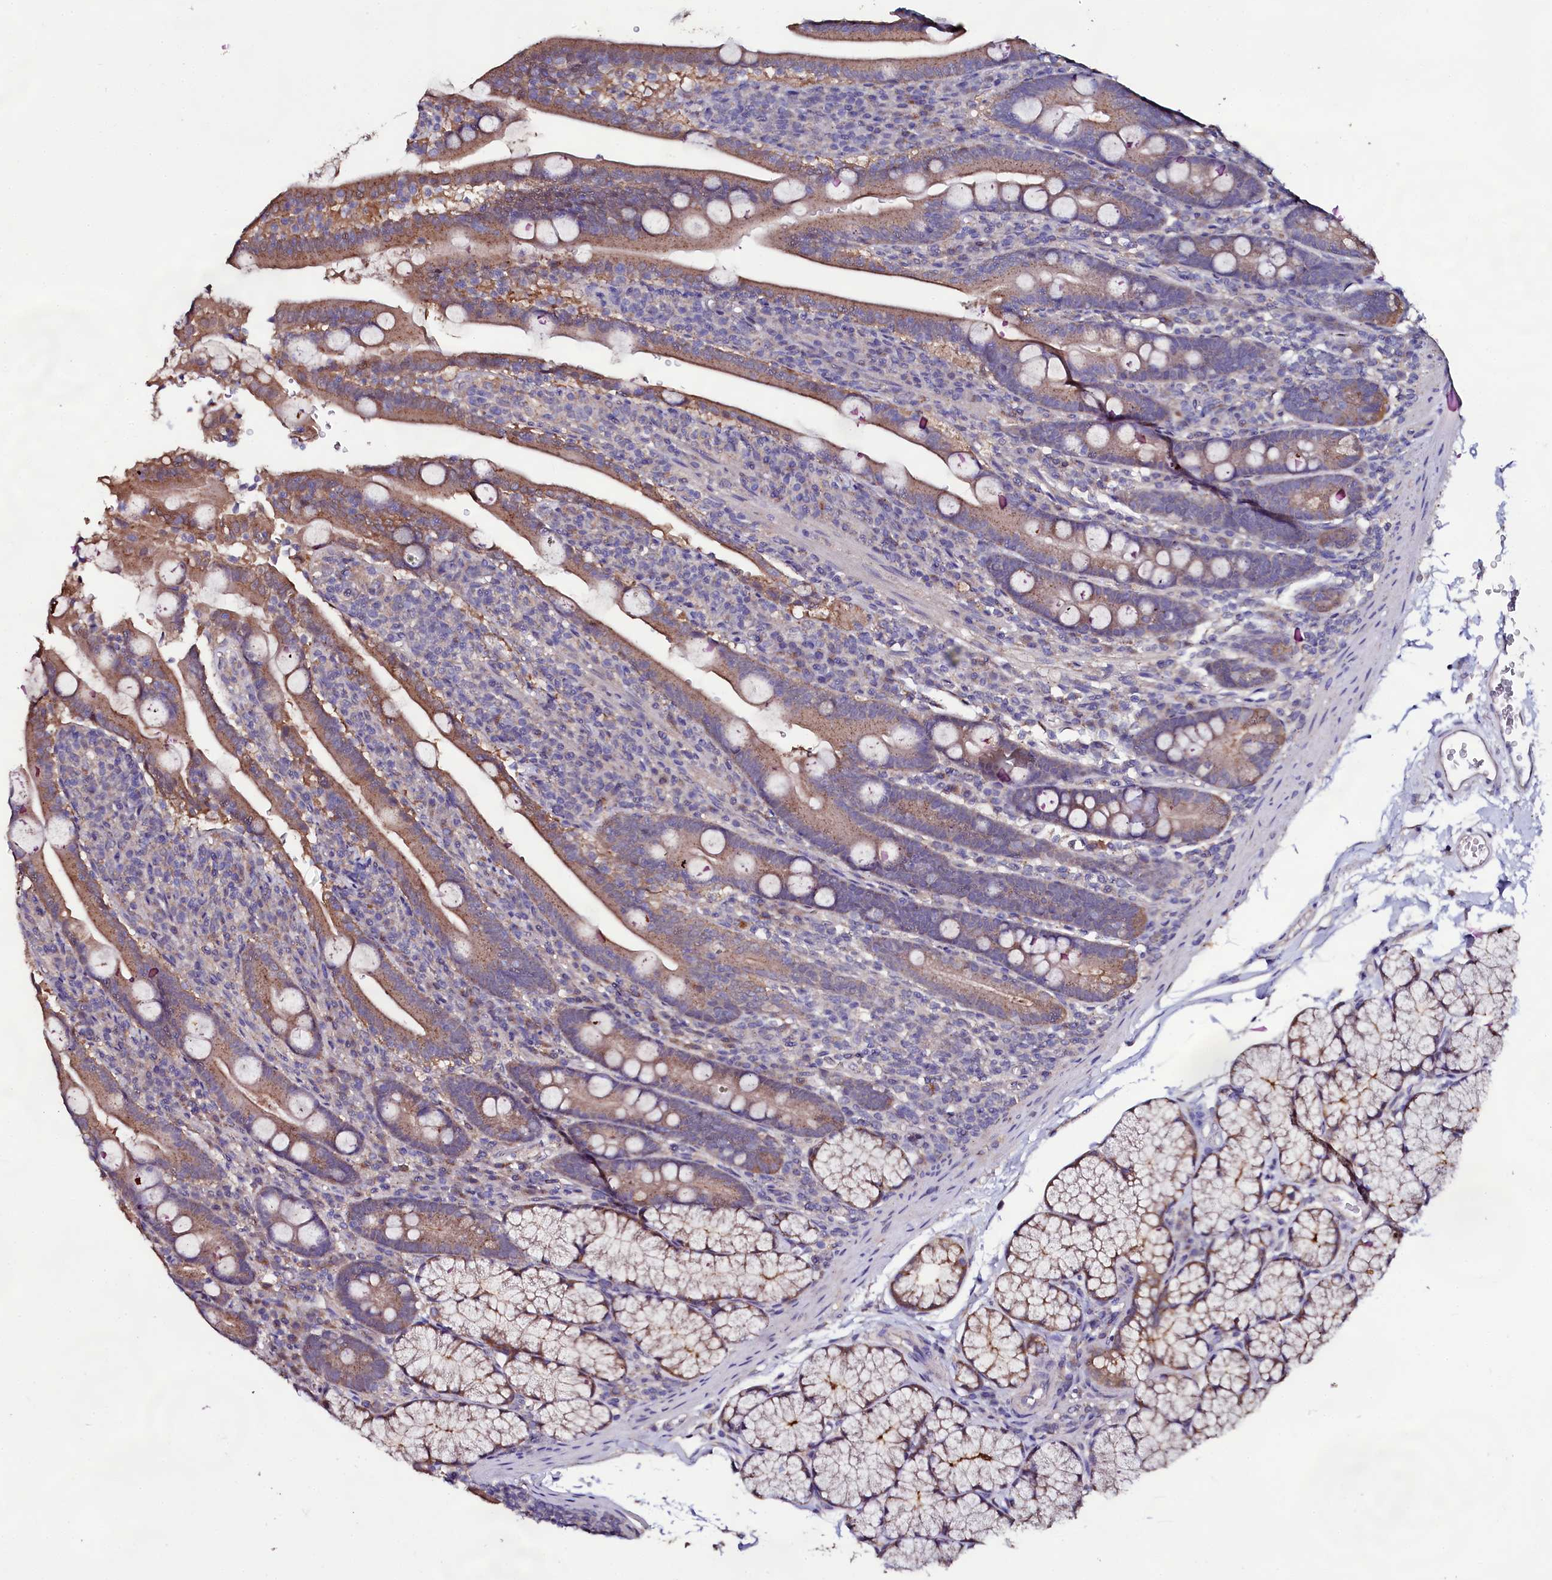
{"staining": {"intensity": "strong", "quantity": "25%-75%", "location": "cytoplasmic/membranous"}, "tissue": "duodenum", "cell_type": "Glandular cells", "image_type": "normal", "snomed": [{"axis": "morphology", "description": "Normal tissue, NOS"}, {"axis": "topography", "description": "Duodenum"}], "caption": "Brown immunohistochemical staining in unremarkable duodenum reveals strong cytoplasmic/membranous positivity in about 25%-75% of glandular cells. (Brightfield microscopy of DAB IHC at high magnification).", "gene": "USPL1", "patient": {"sex": "male", "age": 35}}